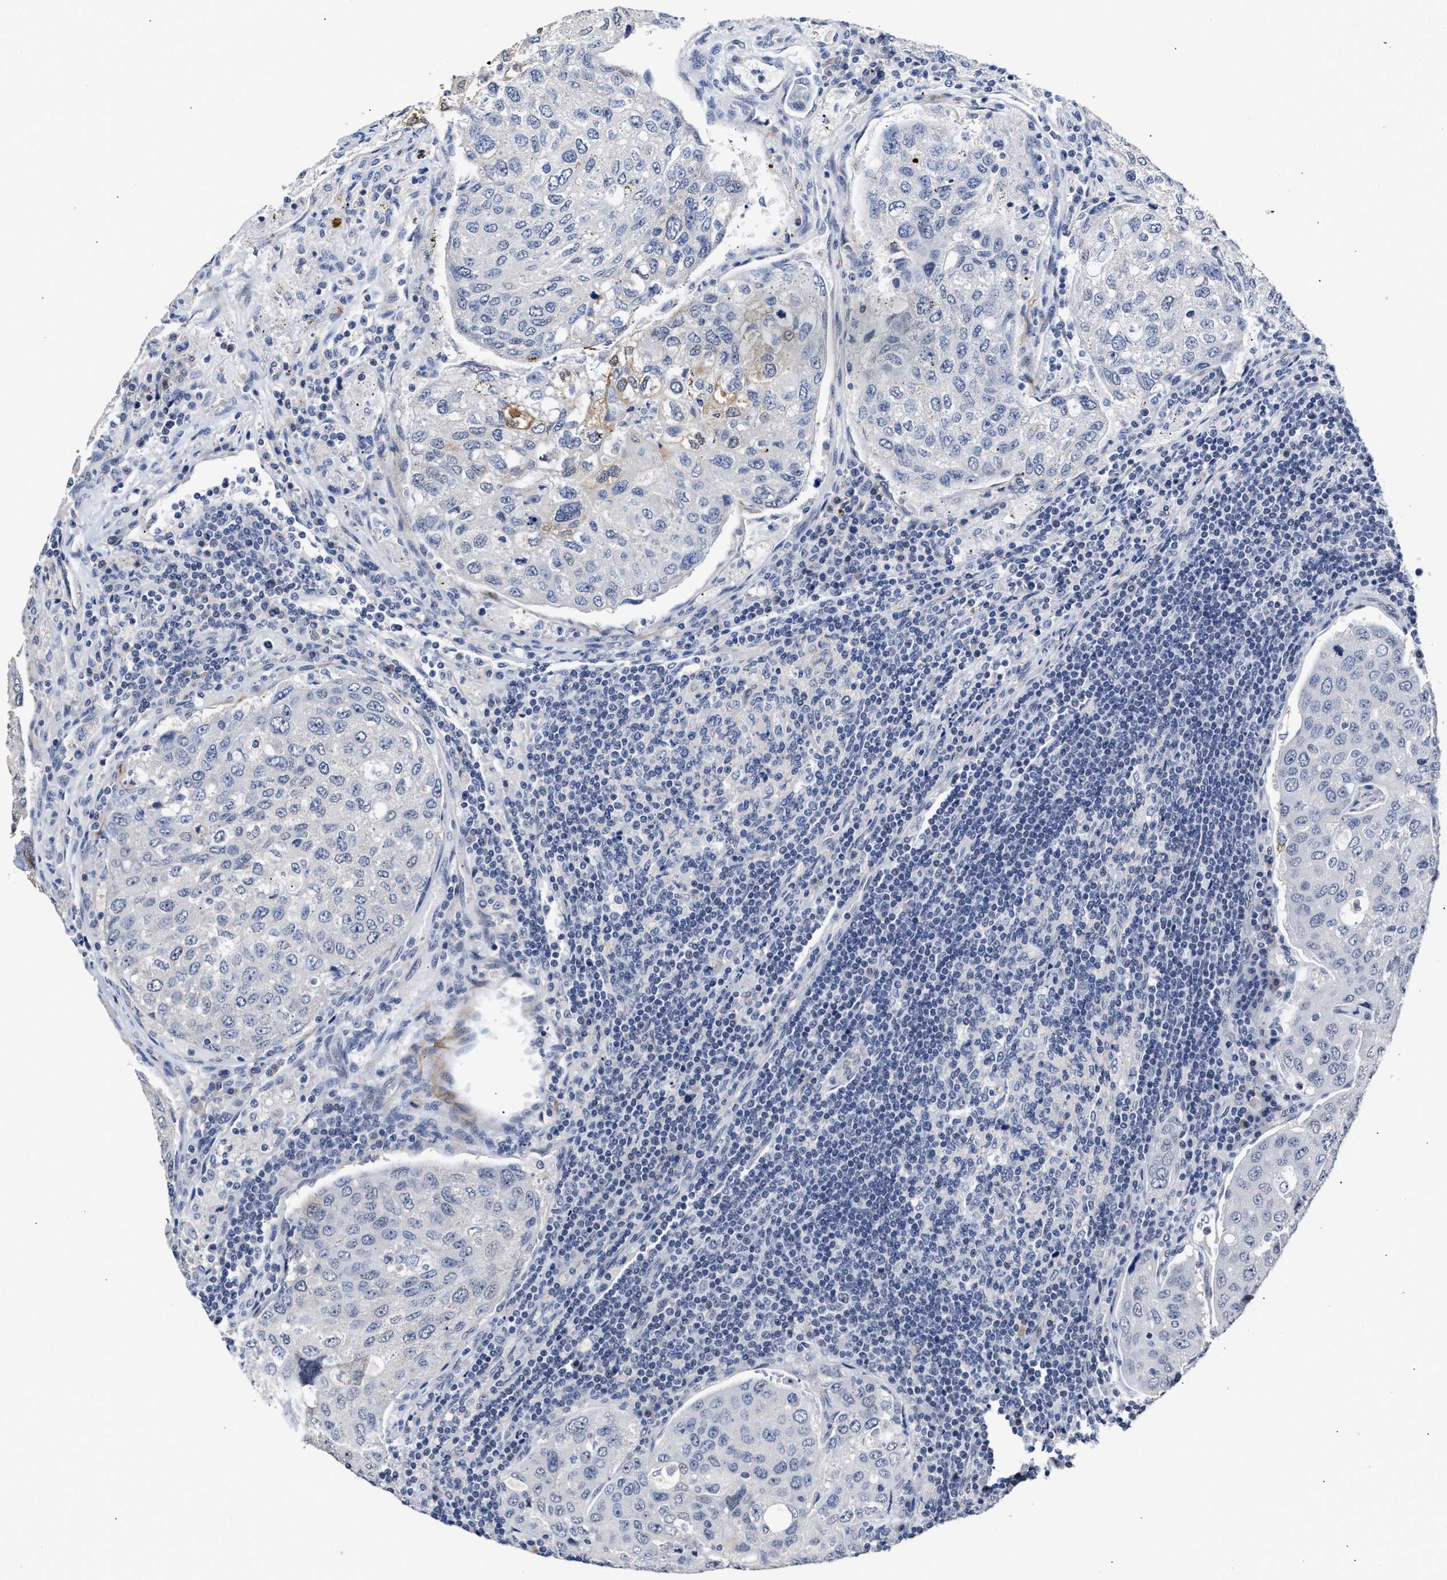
{"staining": {"intensity": "moderate", "quantity": "<25%", "location": "cytoplasmic/membranous"}, "tissue": "urothelial cancer", "cell_type": "Tumor cells", "image_type": "cancer", "snomed": [{"axis": "morphology", "description": "Urothelial carcinoma, High grade"}, {"axis": "topography", "description": "Lymph node"}, {"axis": "topography", "description": "Urinary bladder"}], "caption": "Immunohistochemistry micrograph of neoplastic tissue: urothelial cancer stained using IHC exhibits low levels of moderate protein expression localized specifically in the cytoplasmic/membranous of tumor cells, appearing as a cytoplasmic/membranous brown color.", "gene": "AHNAK2", "patient": {"sex": "male", "age": 51}}